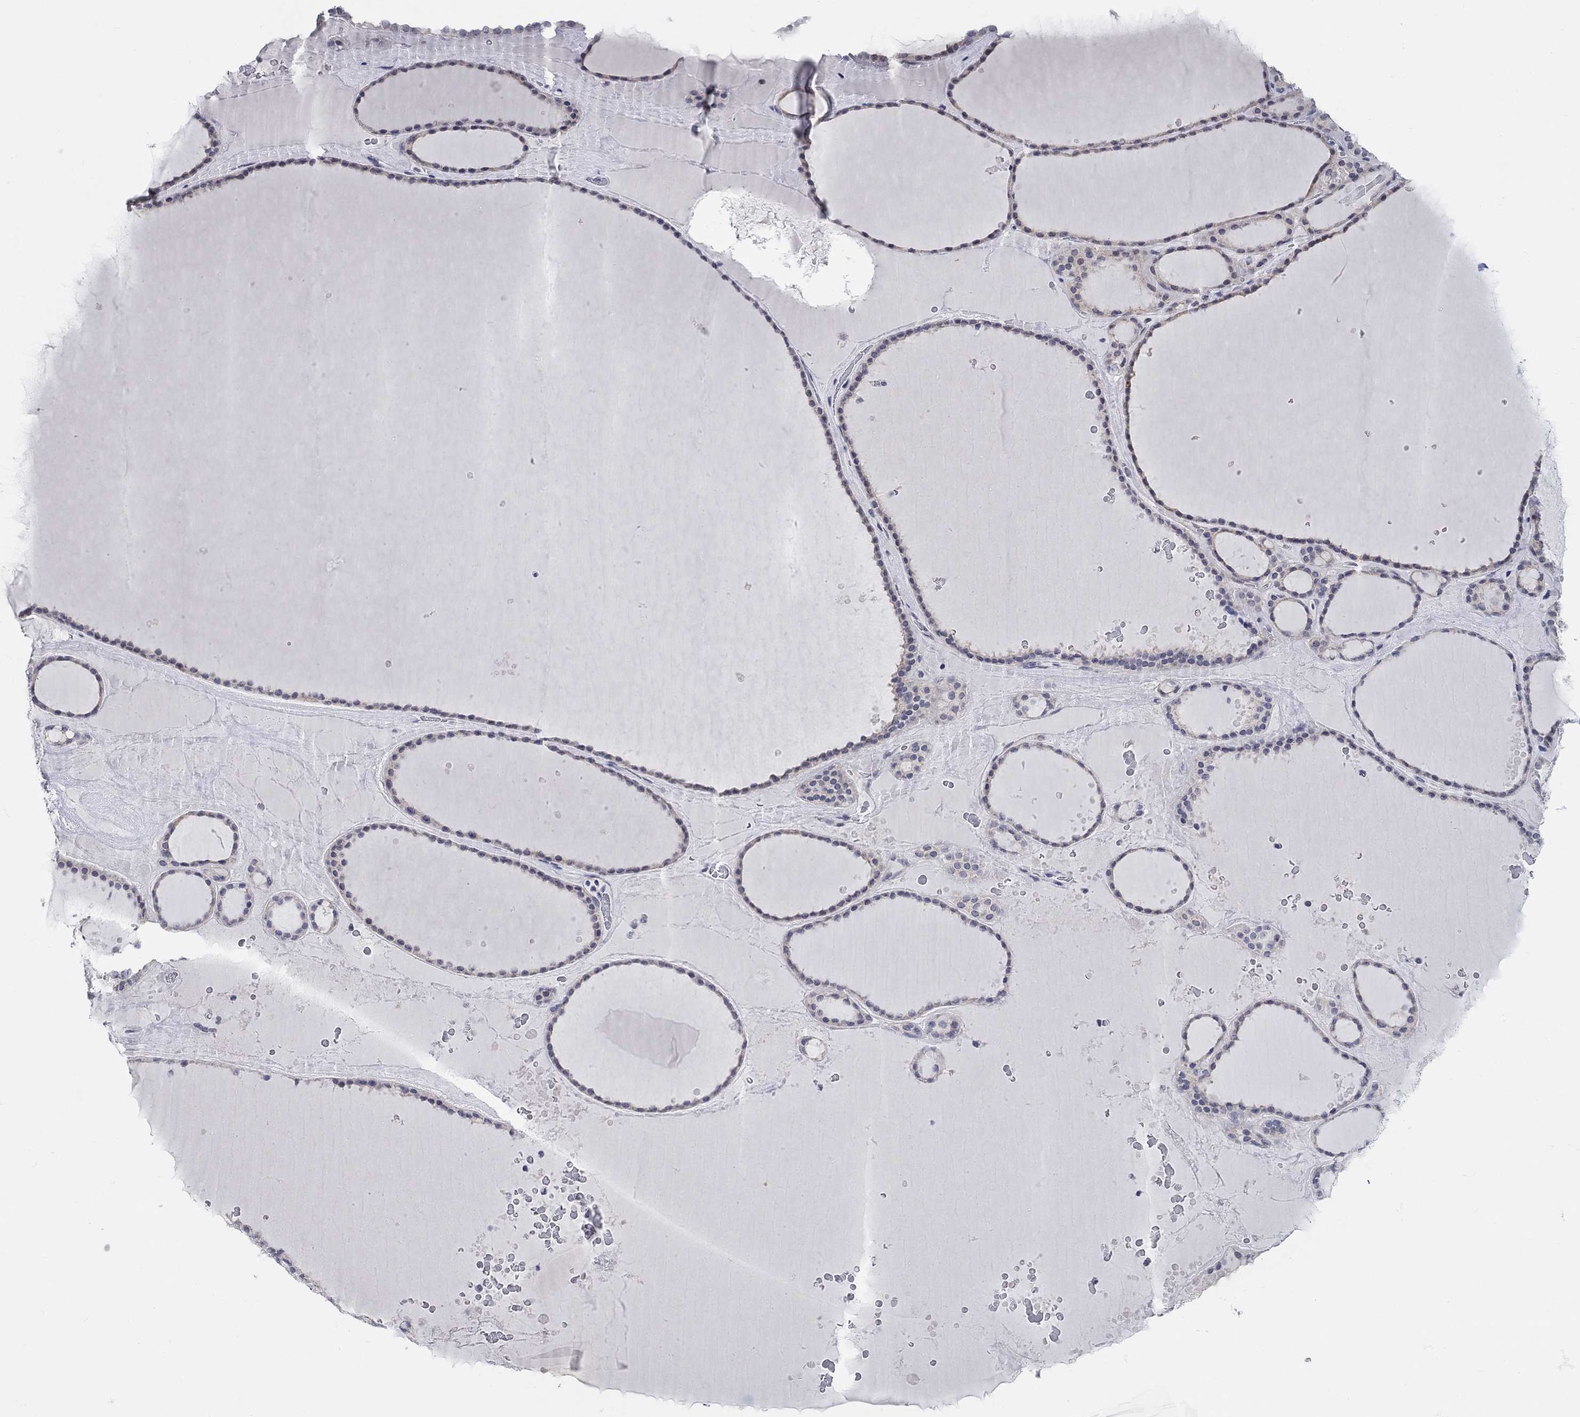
{"staining": {"intensity": "negative", "quantity": "none", "location": "none"}, "tissue": "thyroid gland", "cell_type": "Glandular cells", "image_type": "normal", "snomed": [{"axis": "morphology", "description": "Normal tissue, NOS"}, {"axis": "topography", "description": "Thyroid gland"}], "caption": "High power microscopy image of an immunohistochemistry micrograph of normal thyroid gland, revealing no significant positivity in glandular cells. The staining is performed using DAB brown chromogen with nuclei counter-stained in using hematoxylin.", "gene": "WASF3", "patient": {"sex": "male", "age": 63}}